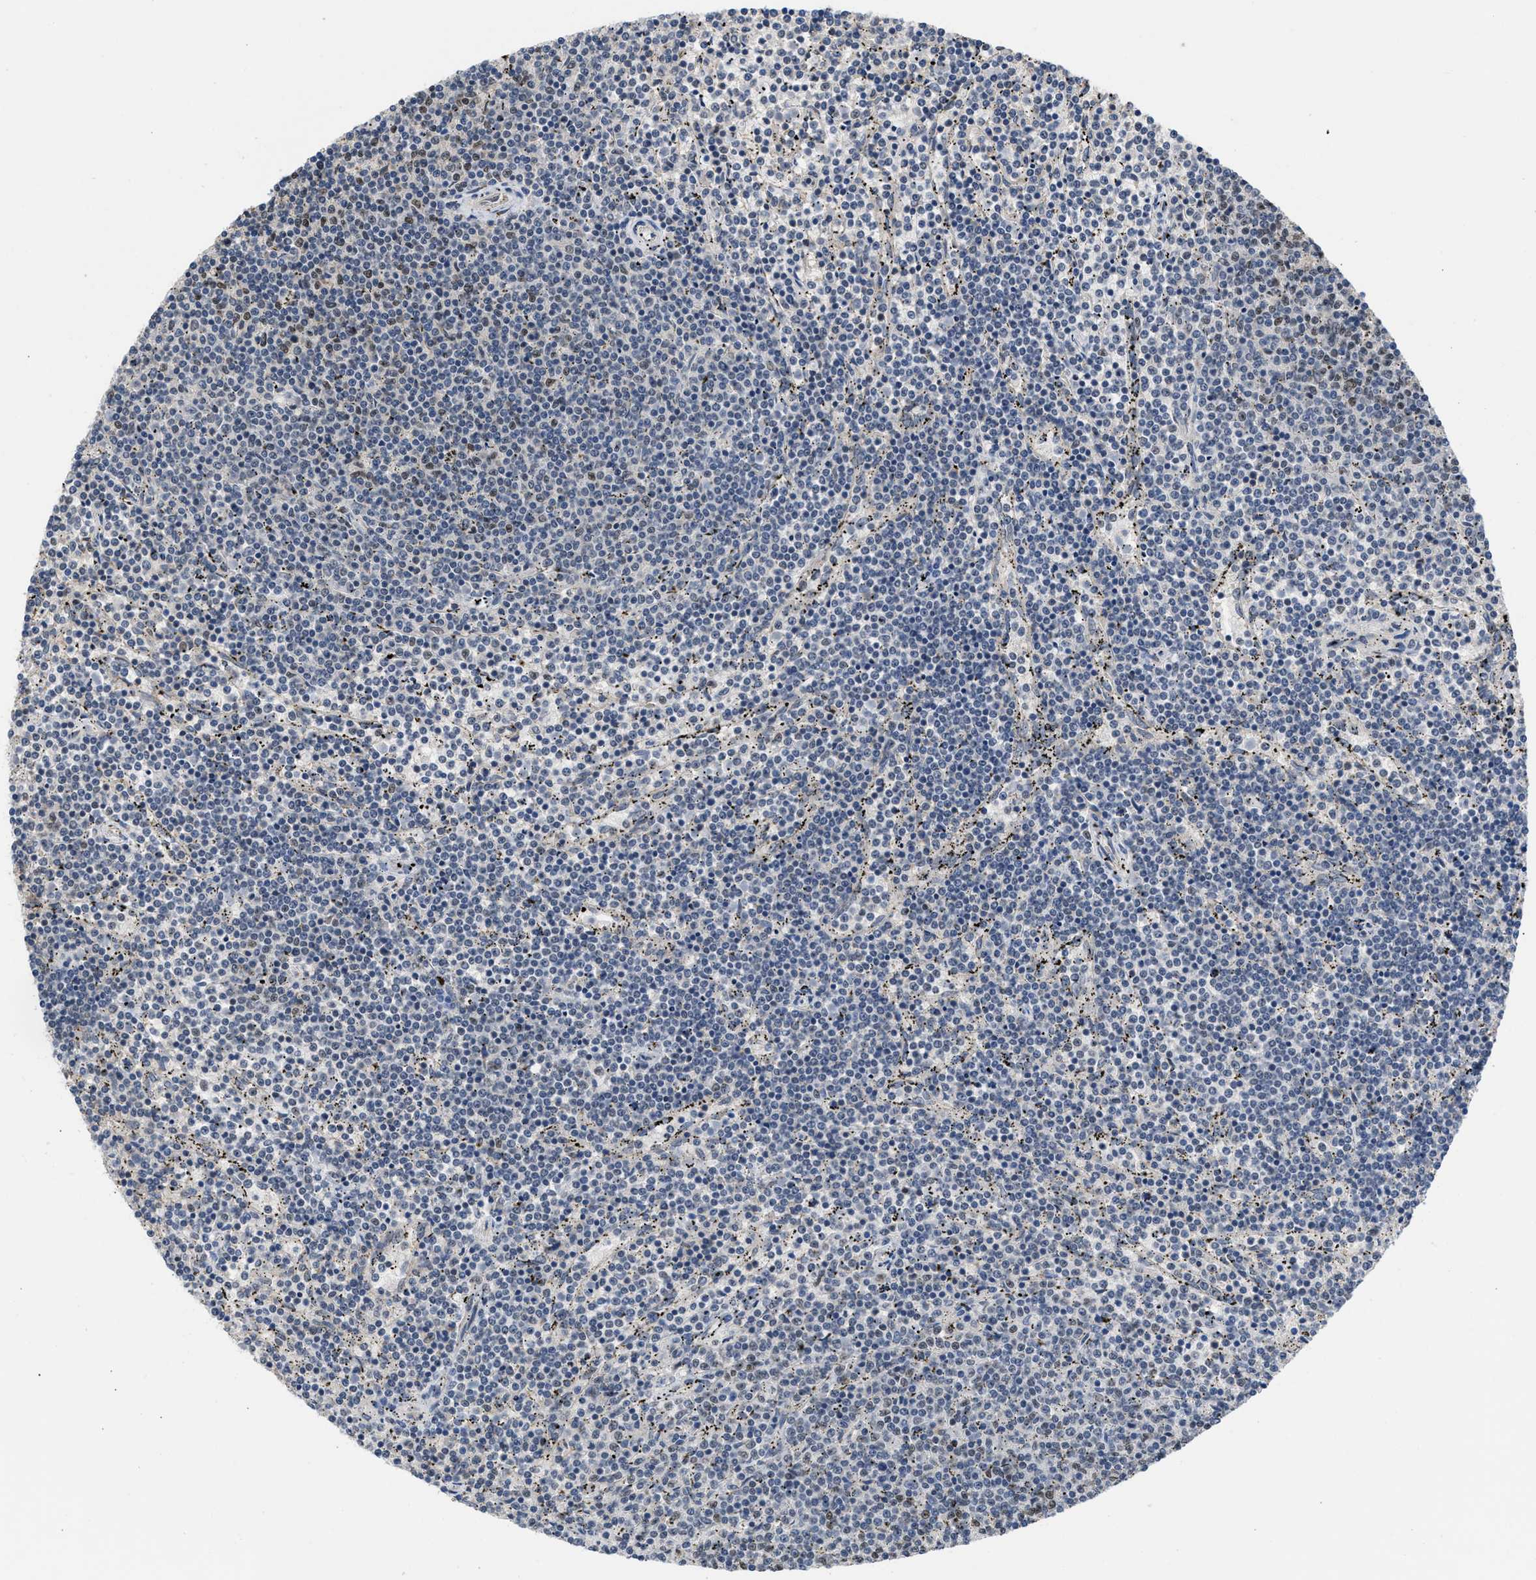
{"staining": {"intensity": "negative", "quantity": "none", "location": "none"}, "tissue": "lymphoma", "cell_type": "Tumor cells", "image_type": "cancer", "snomed": [{"axis": "morphology", "description": "Malignant lymphoma, non-Hodgkin's type, Low grade"}, {"axis": "topography", "description": "Spleen"}], "caption": "Micrograph shows no significant protein staining in tumor cells of malignant lymphoma, non-Hodgkin's type (low-grade).", "gene": "TERF2IP", "patient": {"sex": "female", "age": 50}}